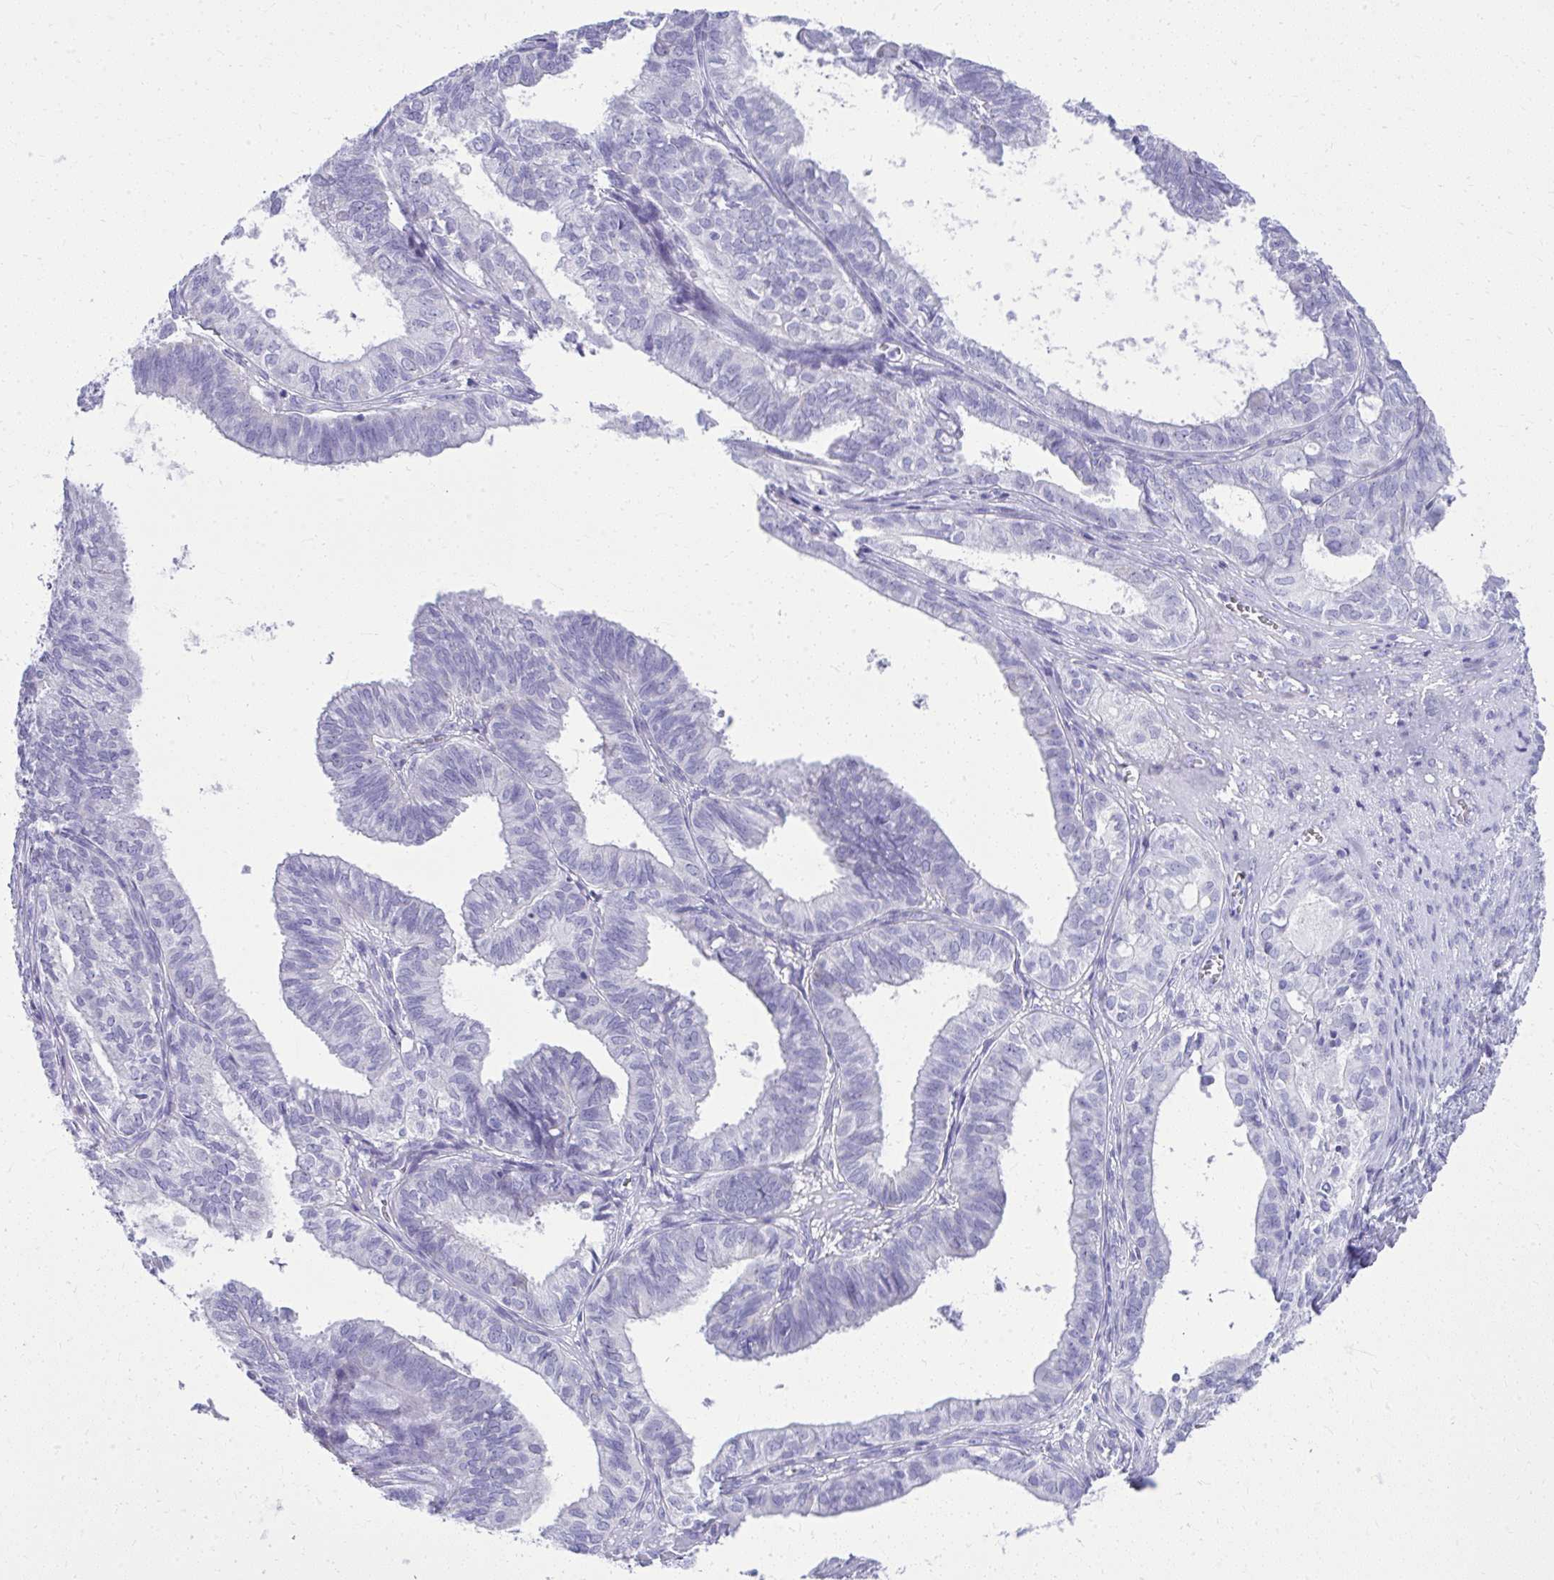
{"staining": {"intensity": "negative", "quantity": "none", "location": "none"}, "tissue": "ovarian cancer", "cell_type": "Tumor cells", "image_type": "cancer", "snomed": [{"axis": "morphology", "description": "Carcinoma, endometroid"}, {"axis": "topography", "description": "Ovary"}], "caption": "Immunohistochemistry of ovarian cancer exhibits no positivity in tumor cells.", "gene": "RALYL", "patient": {"sex": "female", "age": 64}}